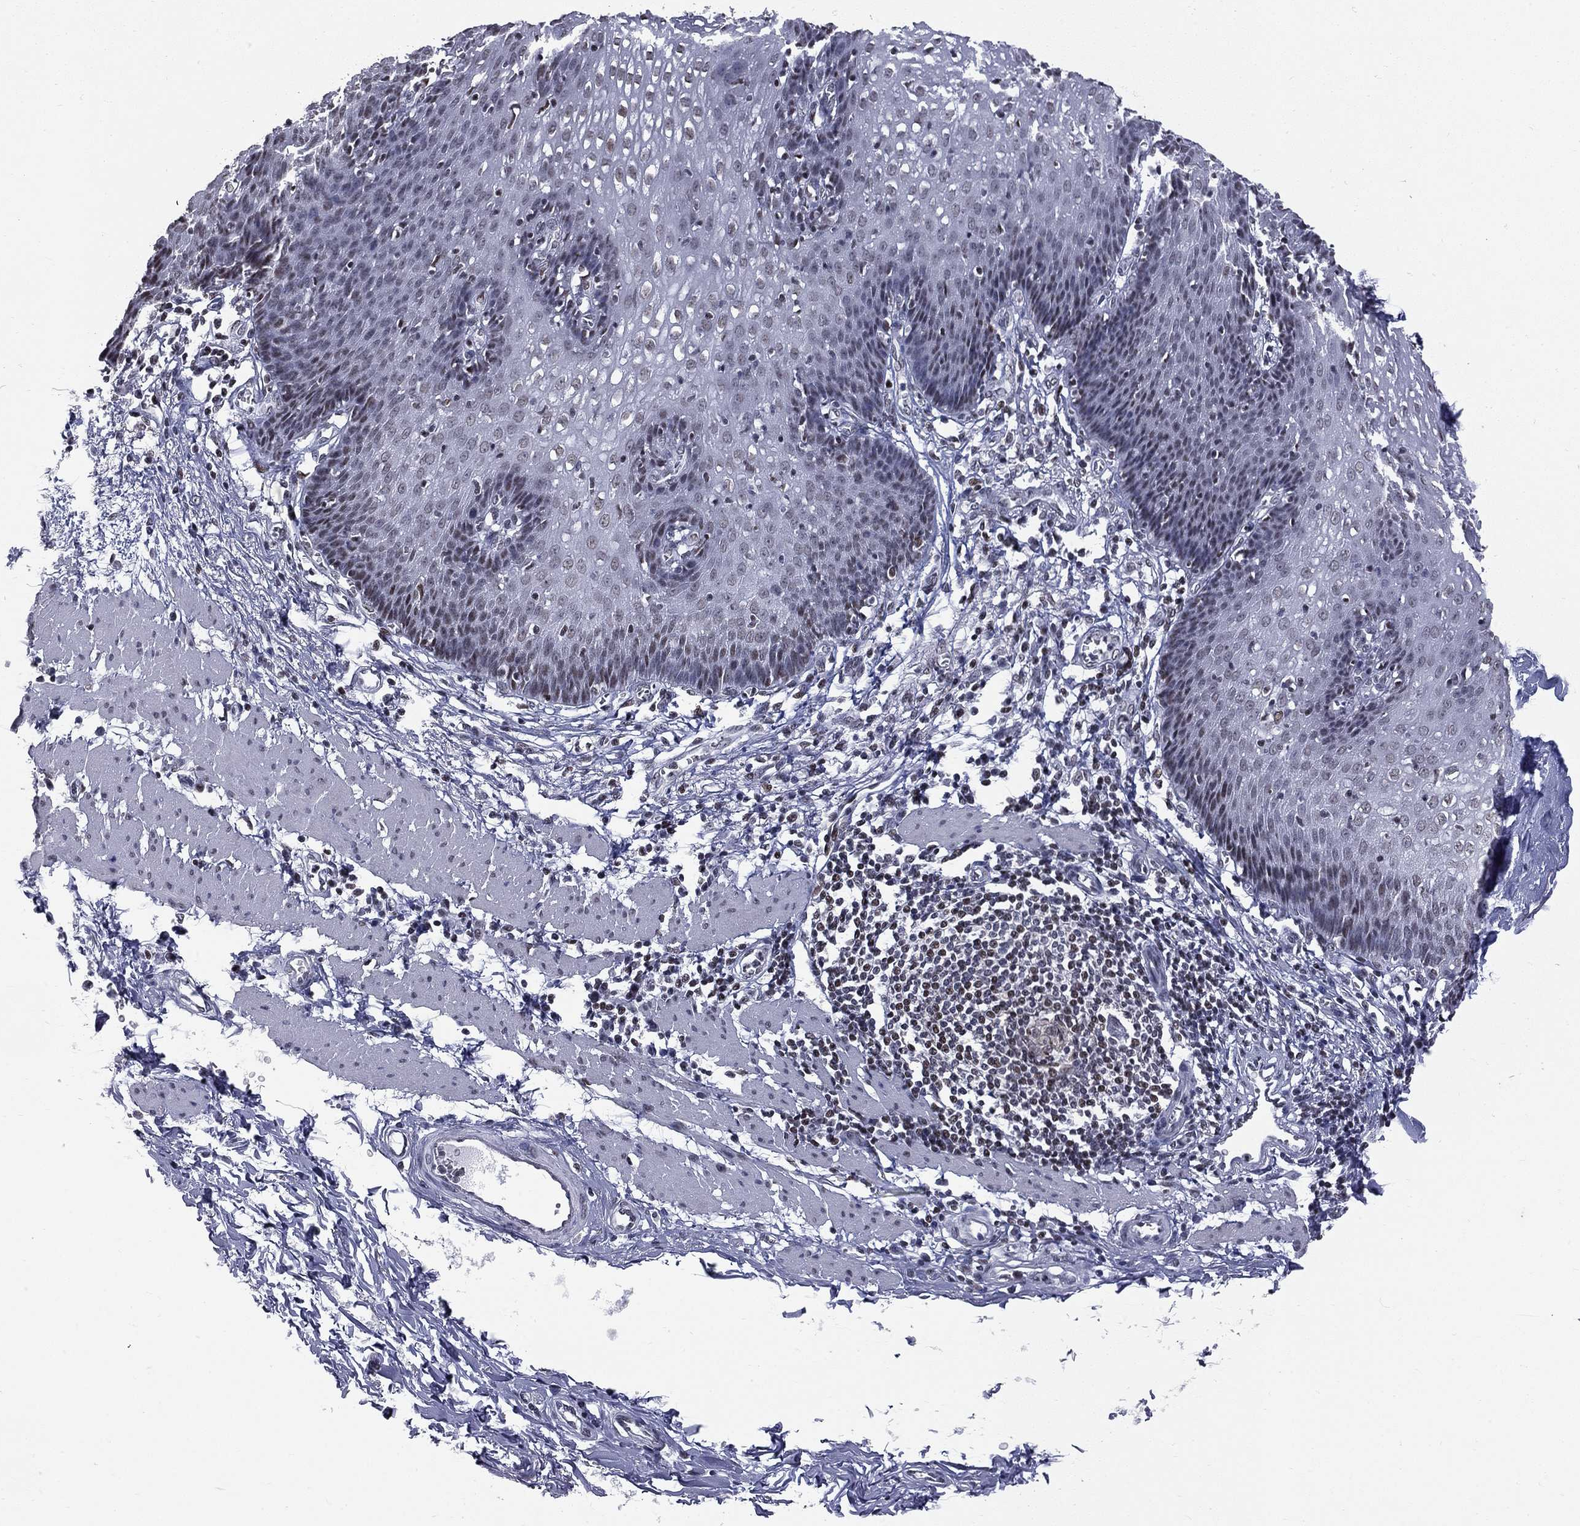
{"staining": {"intensity": "moderate", "quantity": "<25%", "location": "nuclear"}, "tissue": "esophagus", "cell_type": "Squamous epithelial cells", "image_type": "normal", "snomed": [{"axis": "morphology", "description": "Normal tissue, NOS"}, {"axis": "topography", "description": "Esophagus"}], "caption": "The immunohistochemical stain labels moderate nuclear expression in squamous epithelial cells of benign esophagus.", "gene": "ZNF154", "patient": {"sex": "male", "age": 57}}